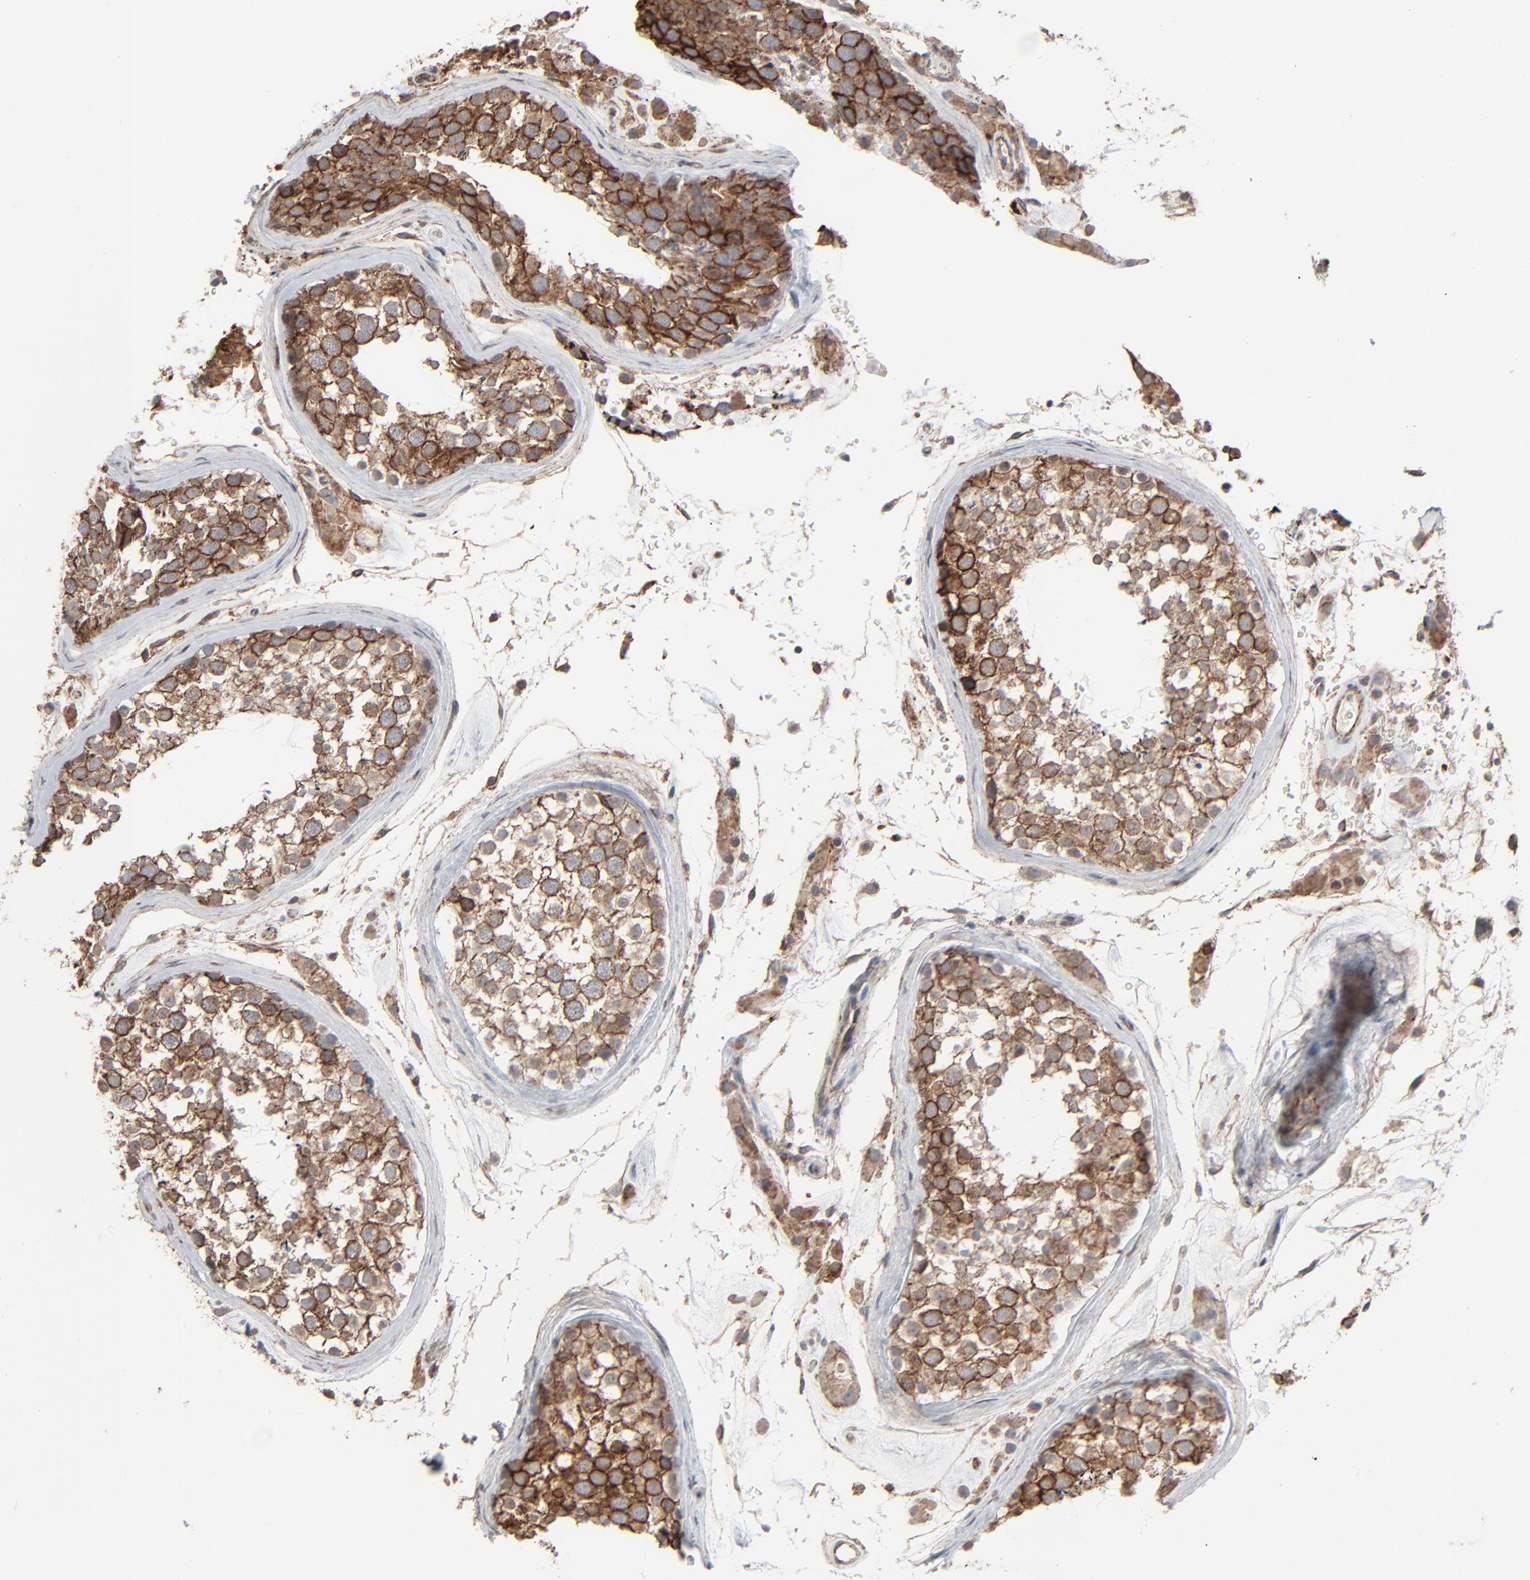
{"staining": {"intensity": "moderate", "quantity": ">75%", "location": "cytoplasmic/membranous"}, "tissue": "testis", "cell_type": "Cells in seminiferous ducts", "image_type": "normal", "snomed": [{"axis": "morphology", "description": "Normal tissue, NOS"}, {"axis": "topography", "description": "Testis"}], "caption": "Immunohistochemistry staining of normal testis, which exhibits medium levels of moderate cytoplasmic/membranous positivity in about >75% of cells in seminiferous ducts indicating moderate cytoplasmic/membranous protein expression. The staining was performed using DAB (brown) for protein detection and nuclei were counterstained in hematoxylin (blue).", "gene": "CTNND1", "patient": {"sex": "male", "age": 46}}